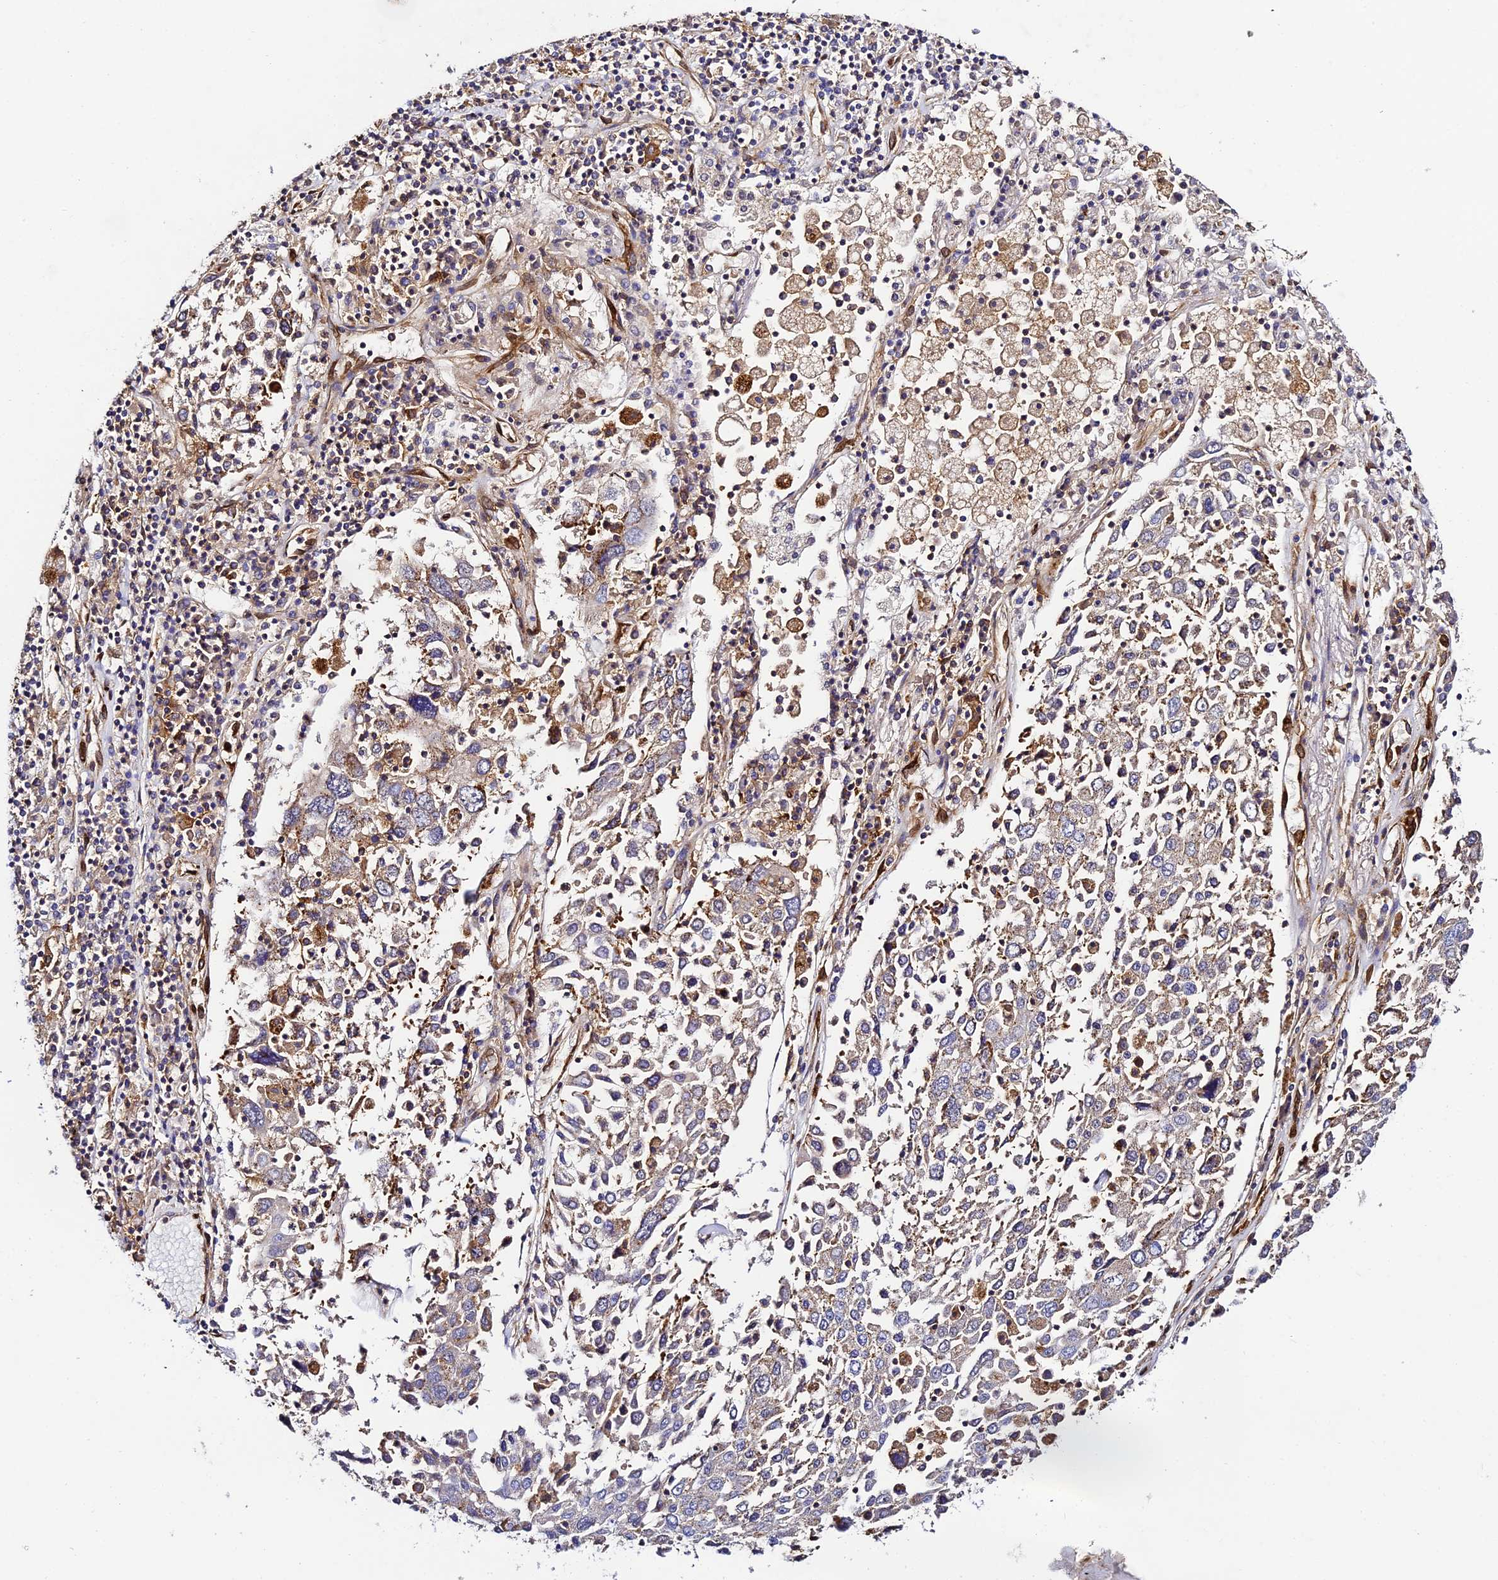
{"staining": {"intensity": "weak", "quantity": "<25%", "location": "cytoplasmic/membranous"}, "tissue": "lung cancer", "cell_type": "Tumor cells", "image_type": "cancer", "snomed": [{"axis": "morphology", "description": "Squamous cell carcinoma, NOS"}, {"axis": "topography", "description": "Lung"}], "caption": "DAB immunohistochemical staining of human lung cancer (squamous cell carcinoma) reveals no significant staining in tumor cells.", "gene": "TRPV2", "patient": {"sex": "male", "age": 65}}